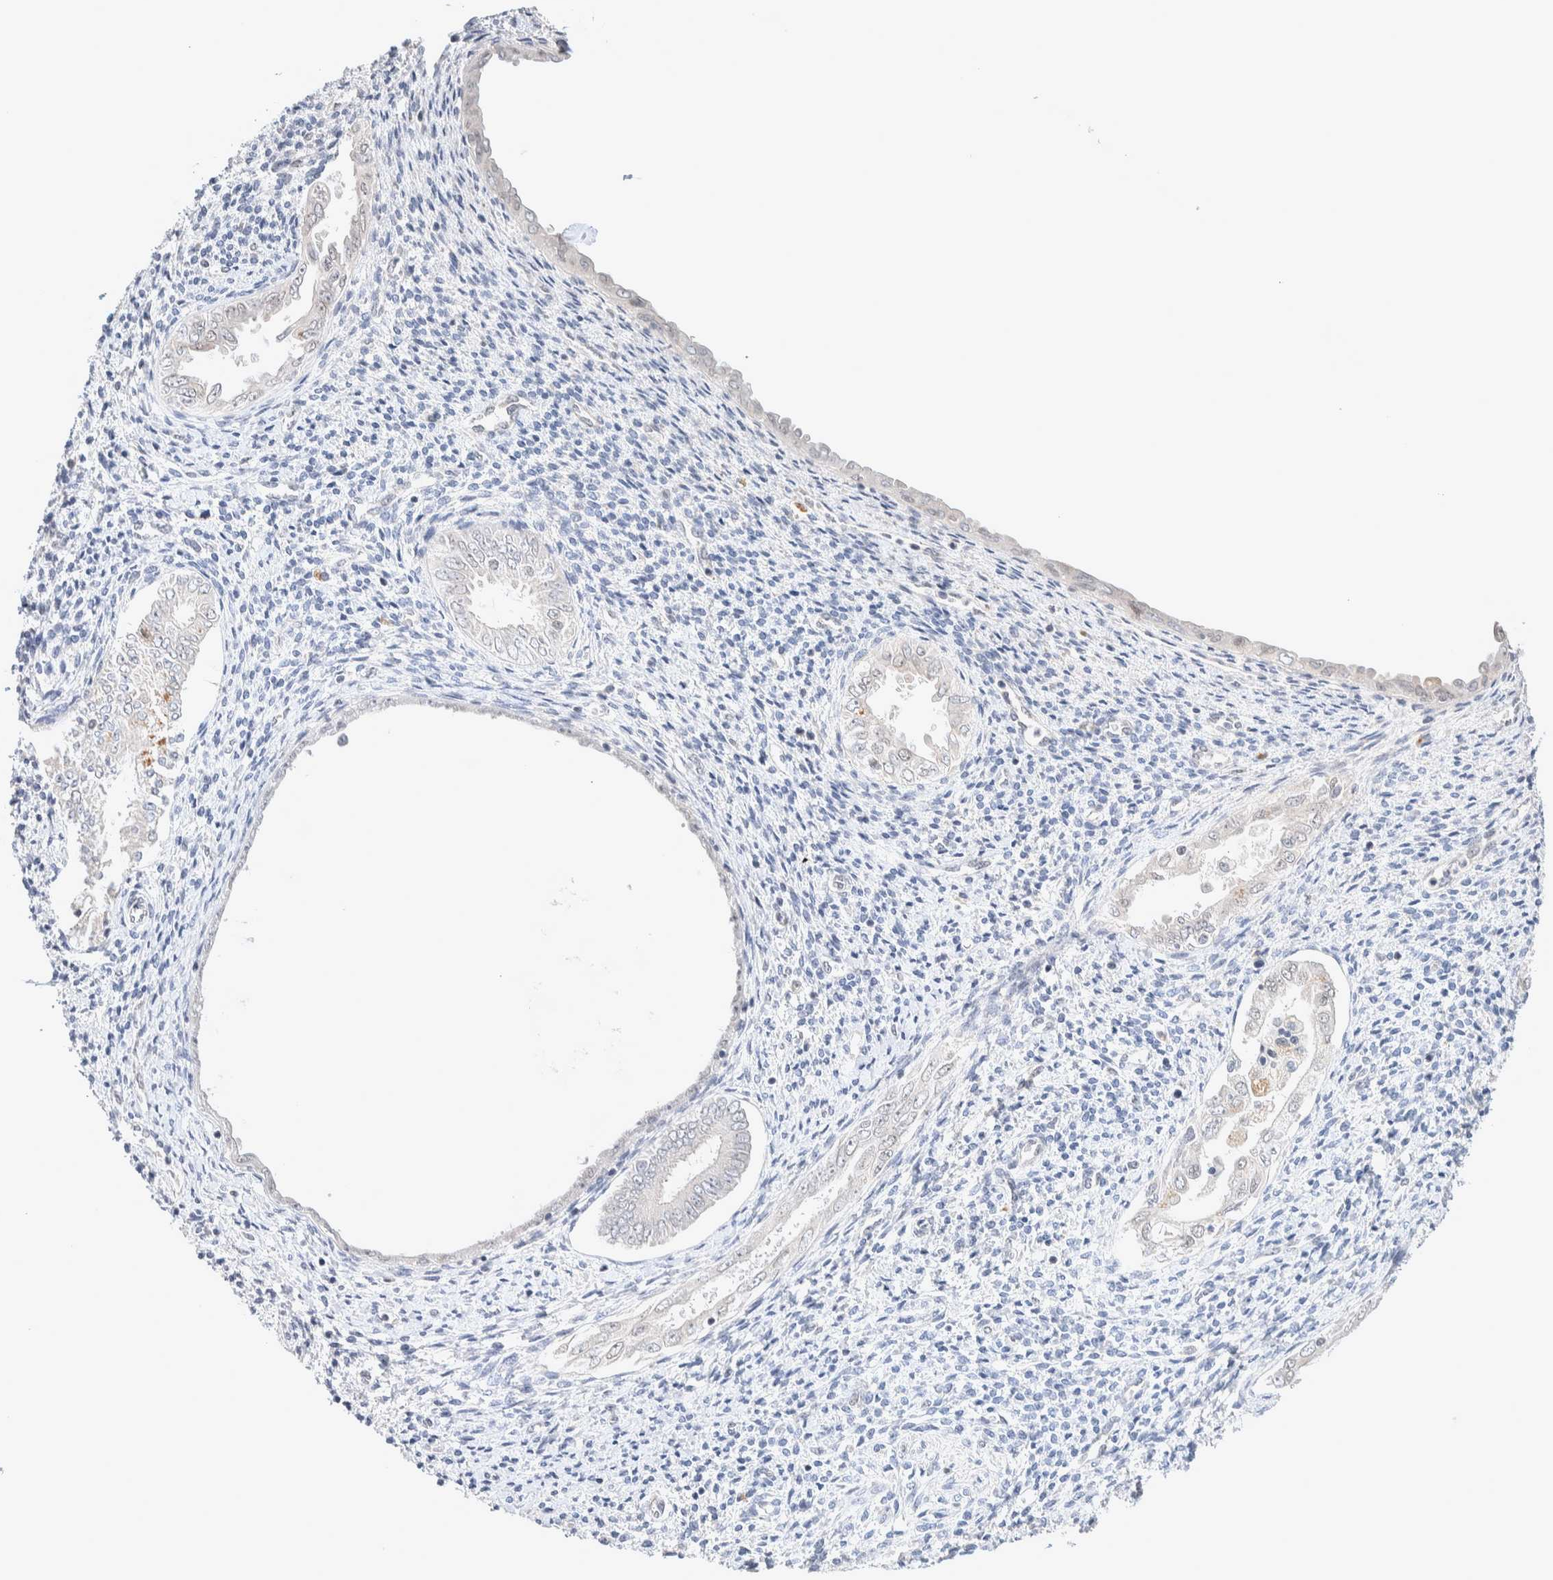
{"staining": {"intensity": "negative", "quantity": "none", "location": "none"}, "tissue": "endometrium", "cell_type": "Cells in endometrial stroma", "image_type": "normal", "snomed": [{"axis": "morphology", "description": "Normal tissue, NOS"}, {"axis": "topography", "description": "Endometrium"}], "caption": "Protein analysis of unremarkable endometrium demonstrates no significant expression in cells in endometrial stroma.", "gene": "CRAT", "patient": {"sex": "female", "age": 66}}